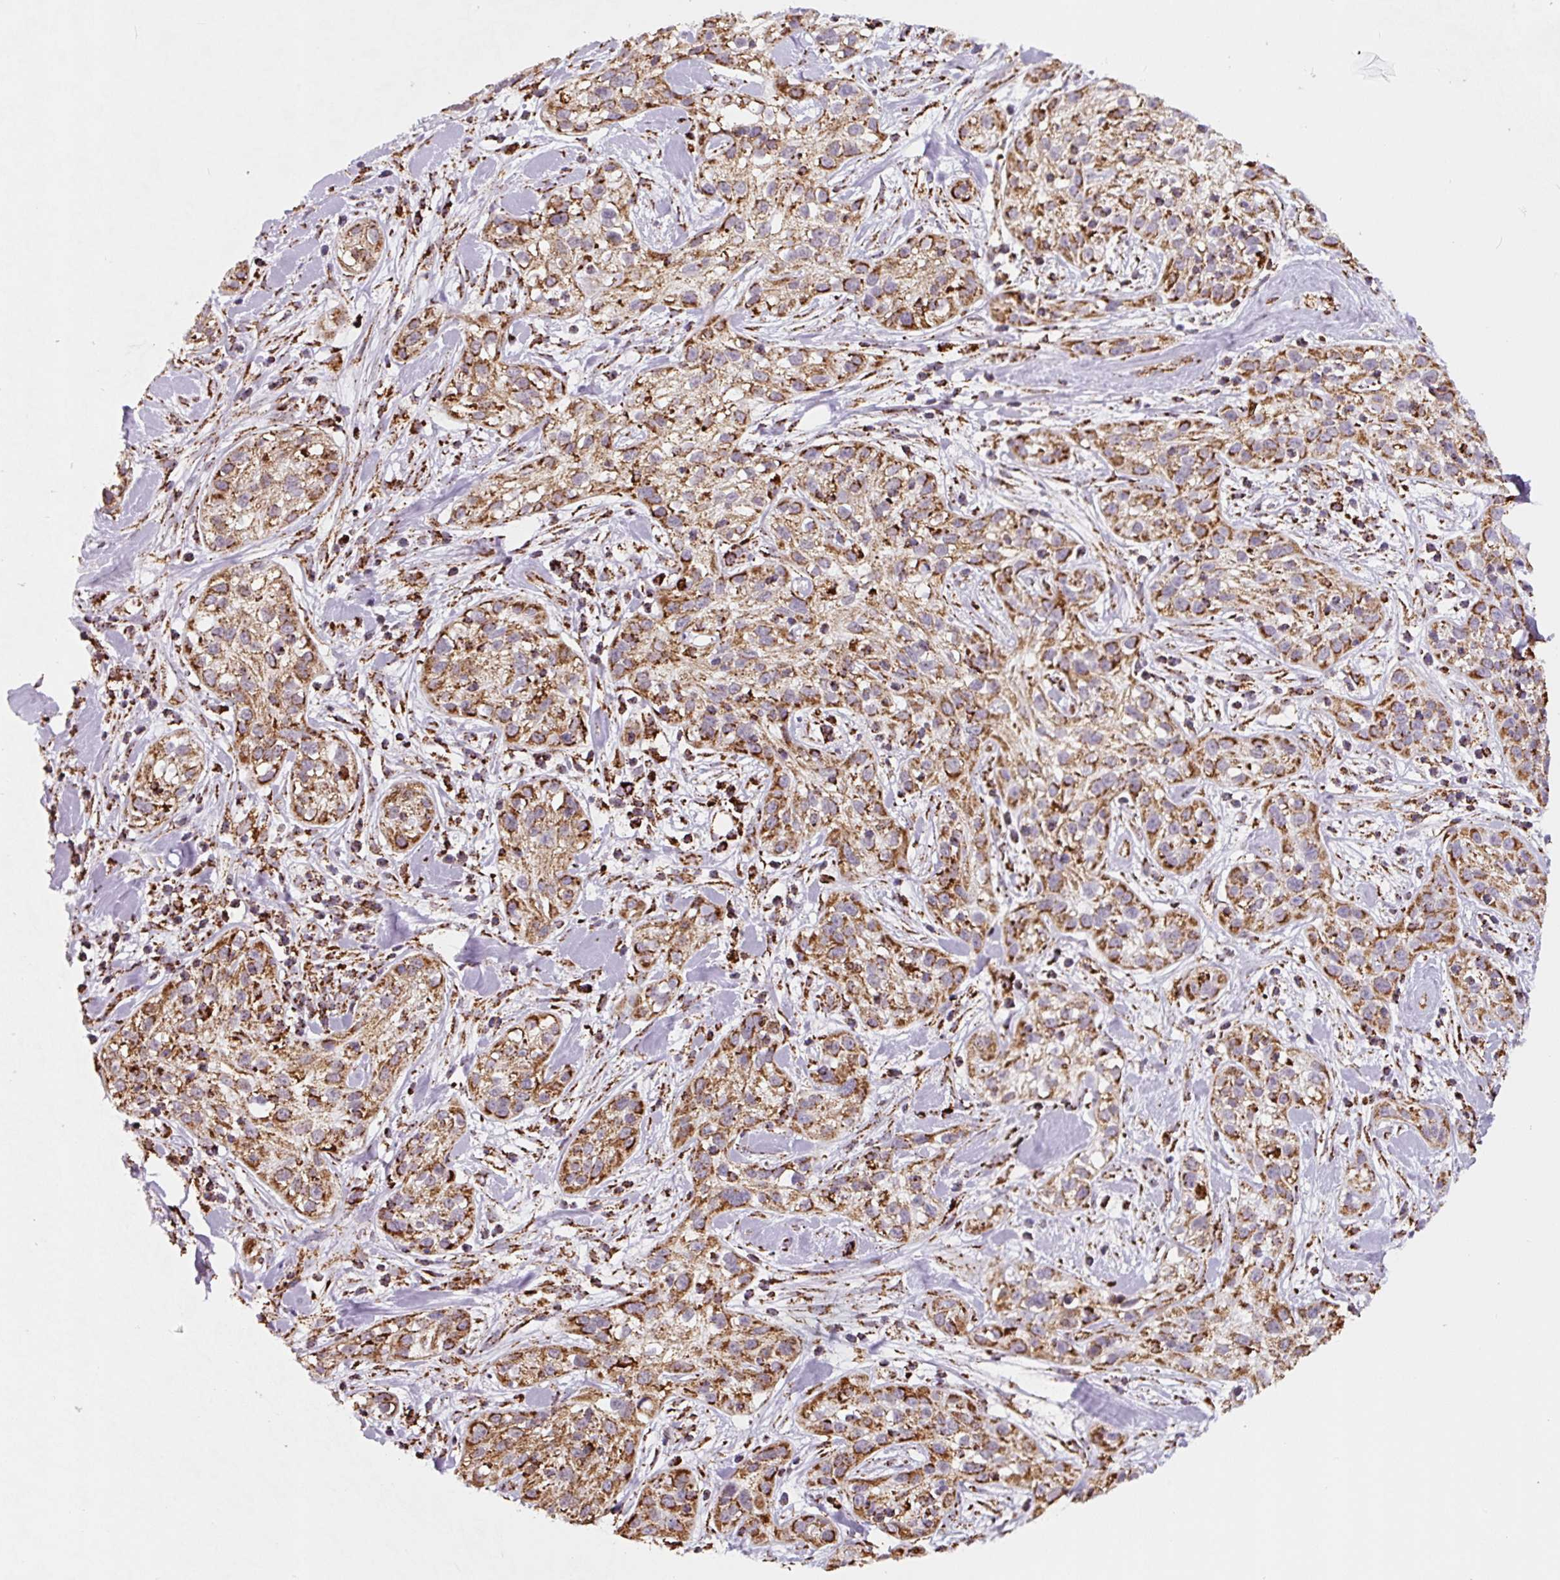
{"staining": {"intensity": "moderate", "quantity": ">75%", "location": "cytoplasmic/membranous"}, "tissue": "skin cancer", "cell_type": "Tumor cells", "image_type": "cancer", "snomed": [{"axis": "morphology", "description": "Squamous cell carcinoma, NOS"}, {"axis": "topography", "description": "Skin"}], "caption": "A brown stain labels moderate cytoplasmic/membranous staining of a protein in skin squamous cell carcinoma tumor cells. (Brightfield microscopy of DAB IHC at high magnification).", "gene": "ATP5F1A", "patient": {"sex": "male", "age": 82}}